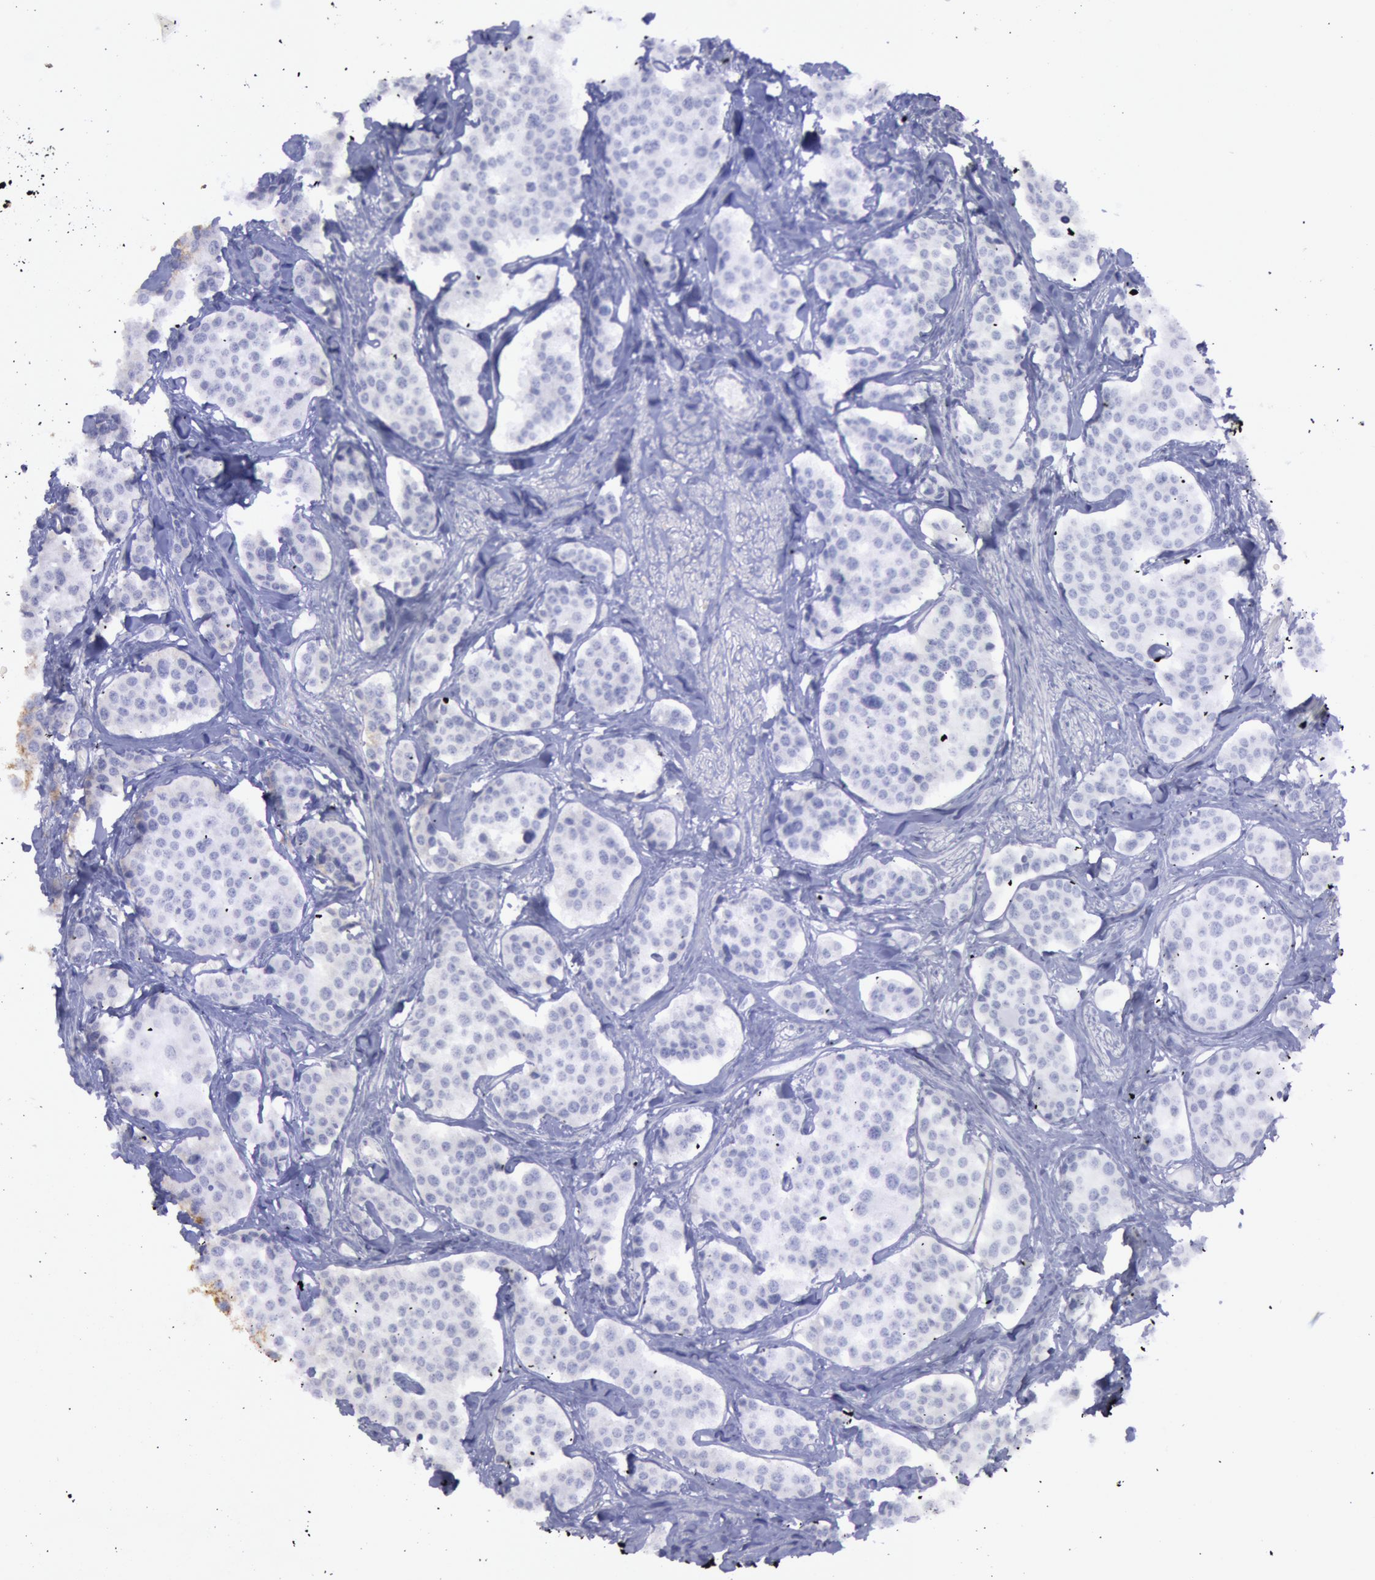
{"staining": {"intensity": "strong", "quantity": ">75%", "location": "cytoplasmic/membranous"}, "tissue": "carcinoid", "cell_type": "Tumor cells", "image_type": "cancer", "snomed": [{"axis": "morphology", "description": "Carcinoid, malignant, NOS"}, {"axis": "topography", "description": "Small intestine"}], "caption": "This histopathology image displays malignant carcinoid stained with immunohistochemistry to label a protein in brown. The cytoplasmic/membranous of tumor cells show strong positivity for the protein. Nuclei are counter-stained blue.", "gene": "CYC1", "patient": {"sex": "male", "age": 60}}